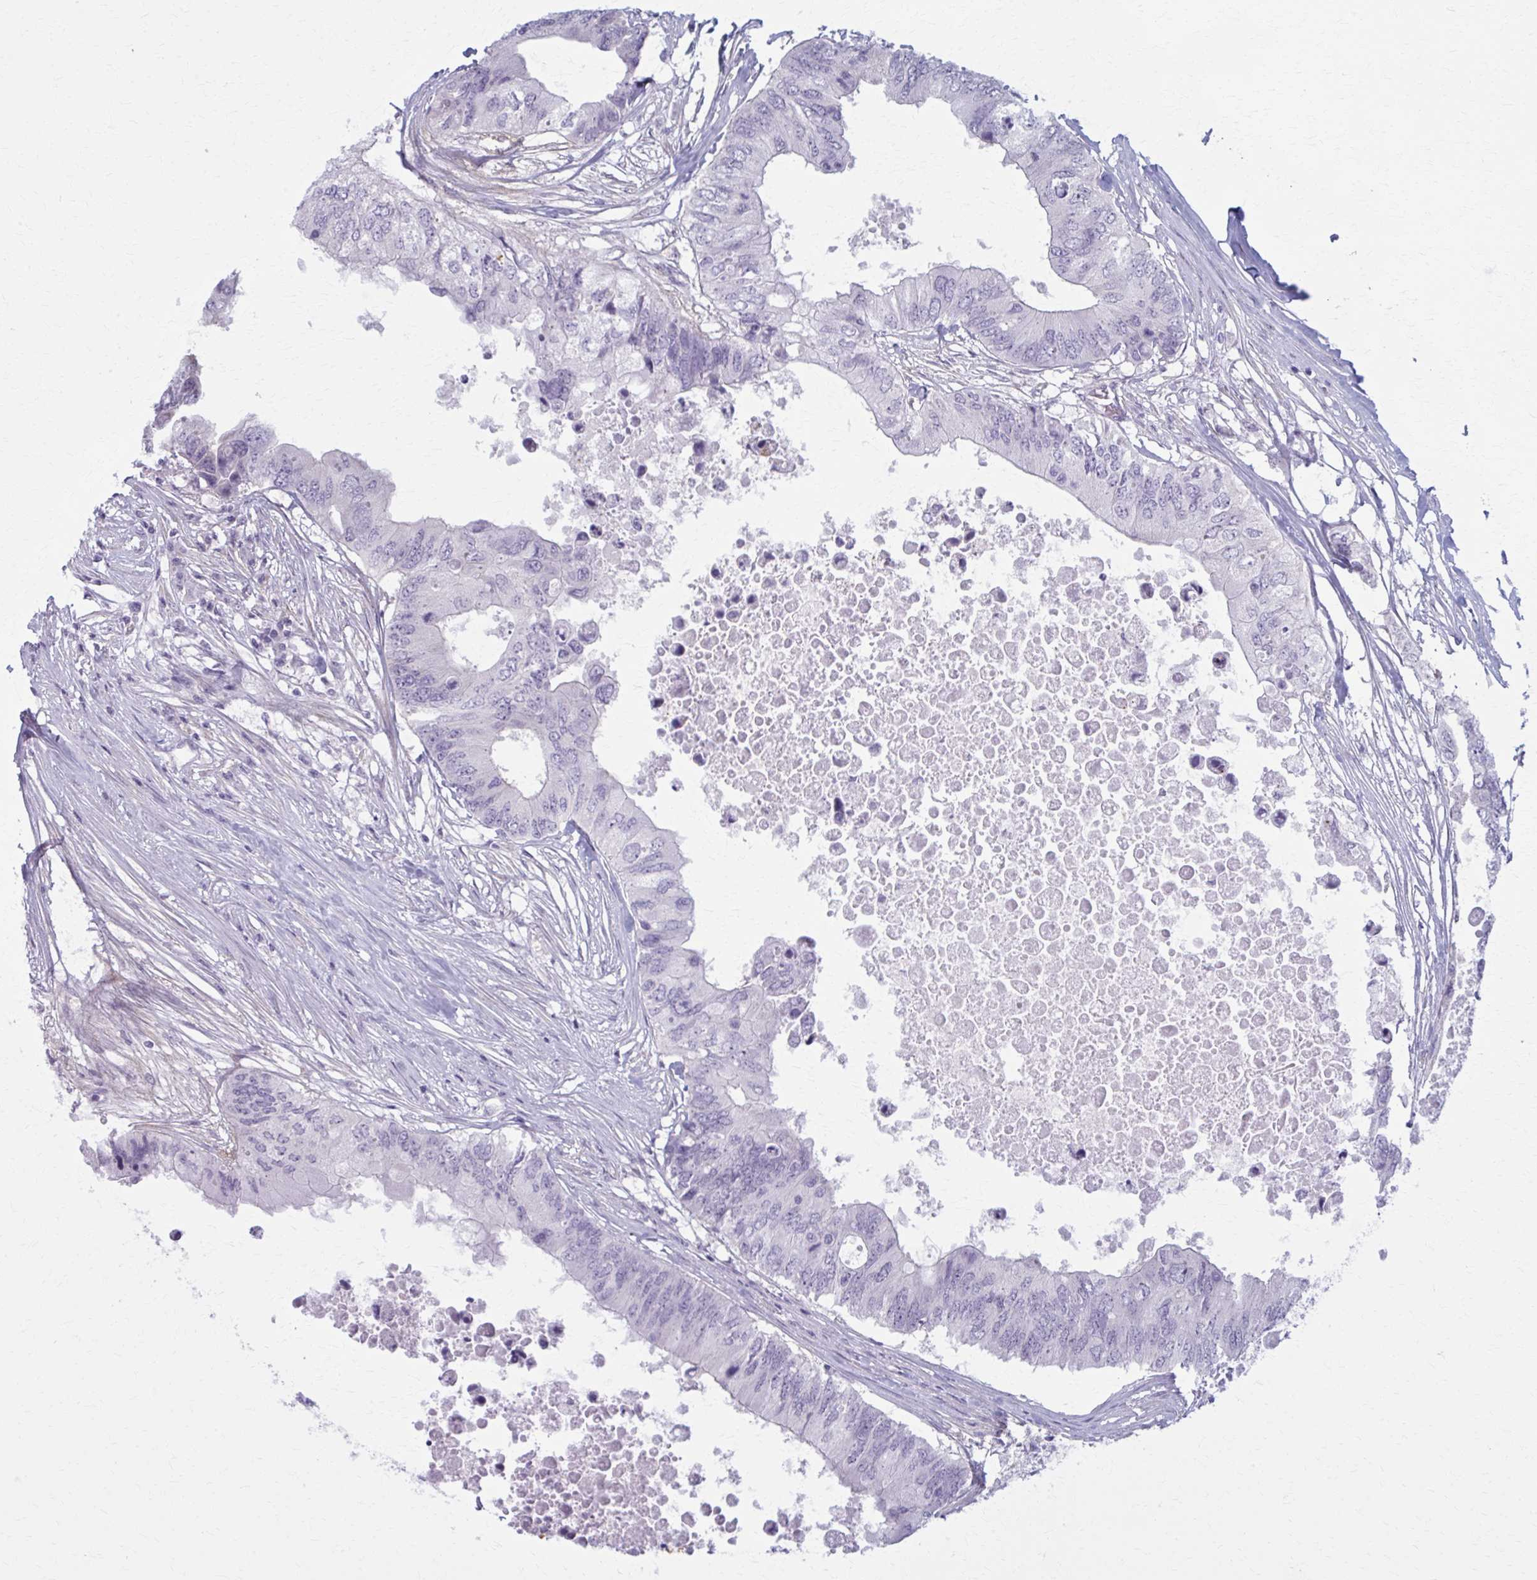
{"staining": {"intensity": "negative", "quantity": "none", "location": "none"}, "tissue": "colorectal cancer", "cell_type": "Tumor cells", "image_type": "cancer", "snomed": [{"axis": "morphology", "description": "Adenocarcinoma, NOS"}, {"axis": "topography", "description": "Colon"}], "caption": "This is a histopathology image of immunohistochemistry (IHC) staining of colorectal cancer (adenocarcinoma), which shows no positivity in tumor cells.", "gene": "NUMBL", "patient": {"sex": "male", "age": 71}}